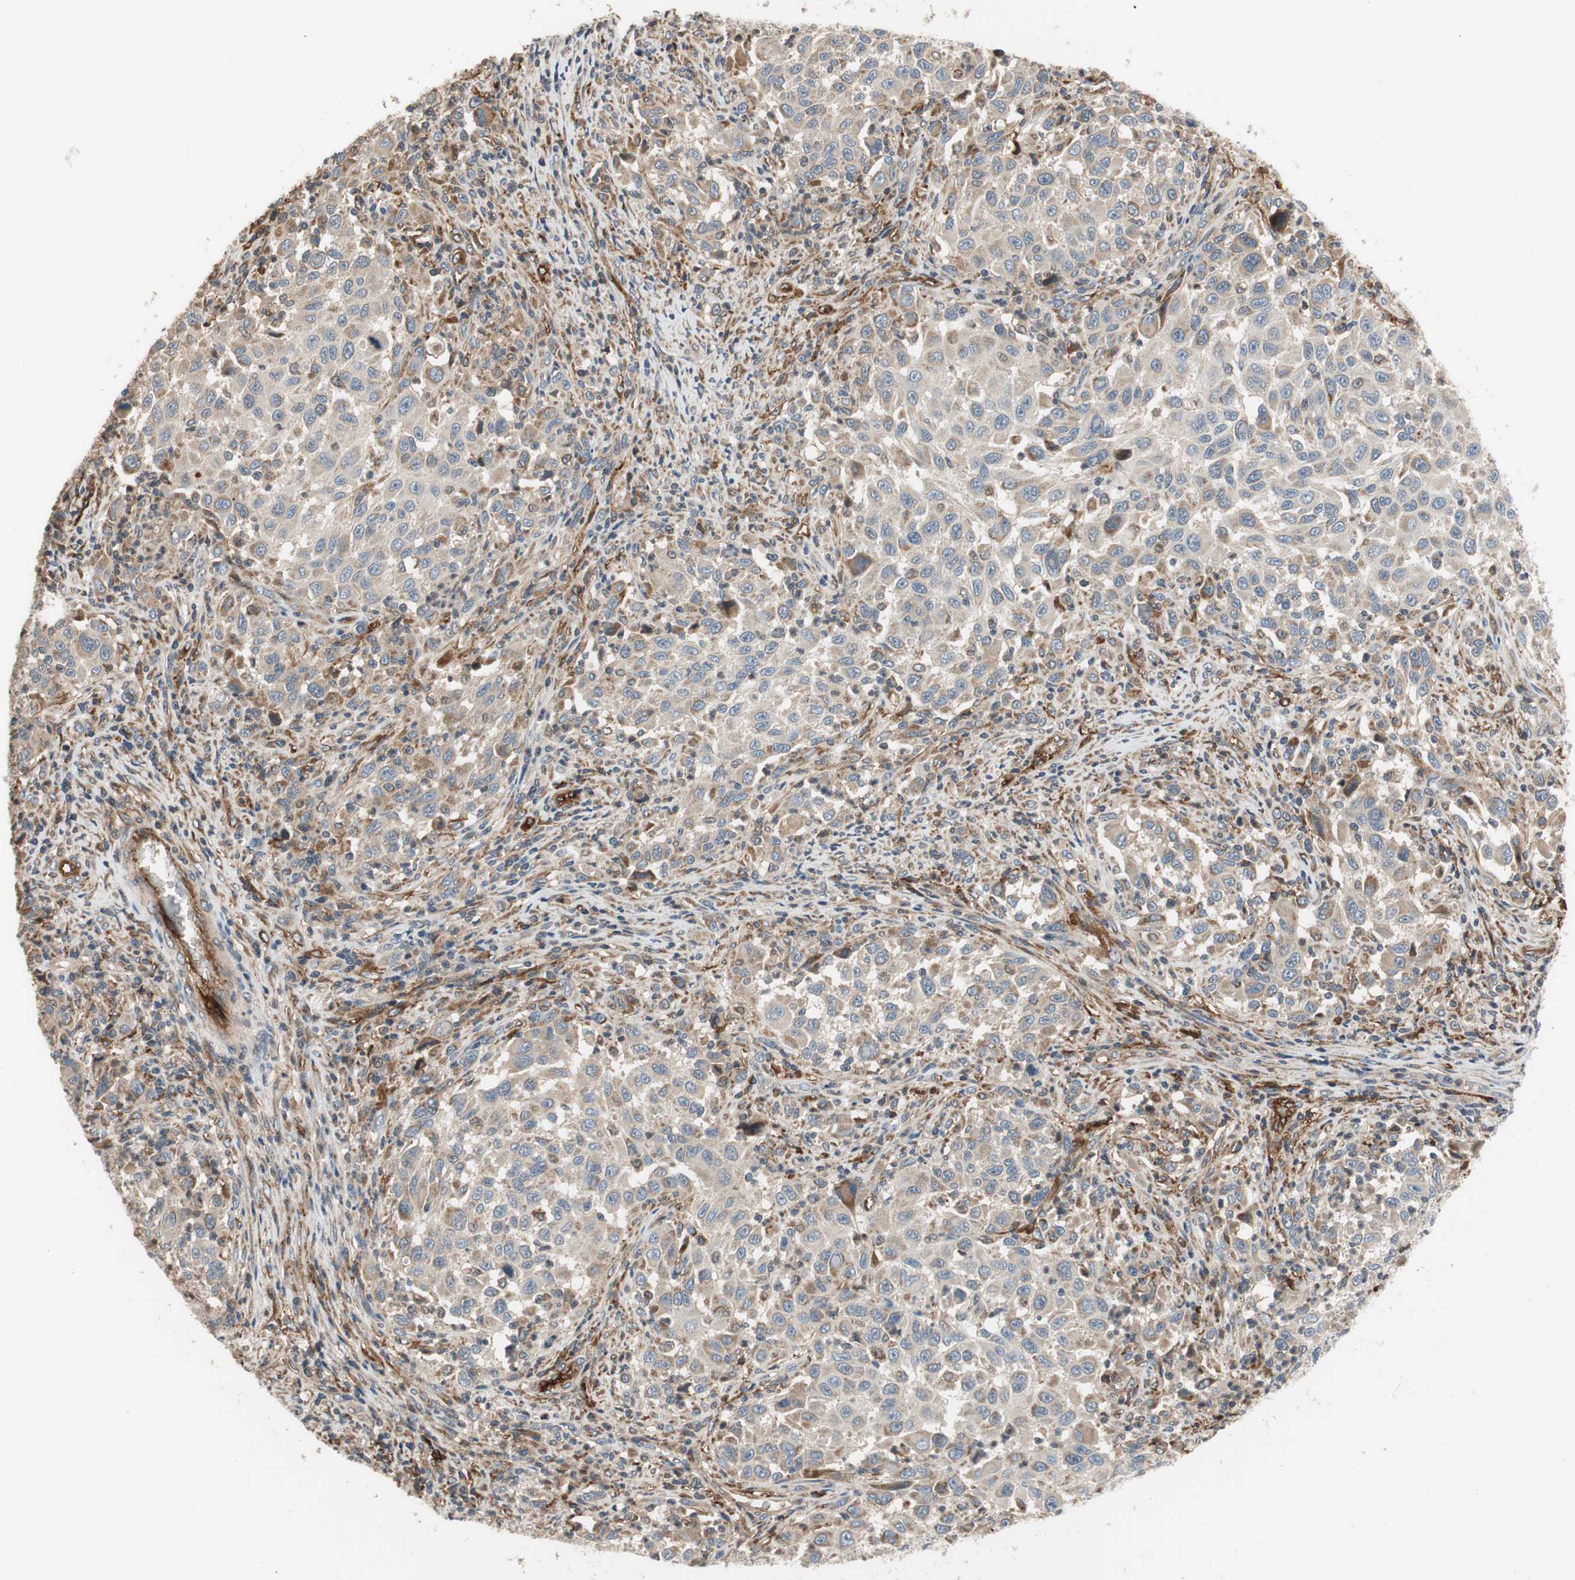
{"staining": {"intensity": "weak", "quantity": "<25%", "location": "cytoplasmic/membranous"}, "tissue": "melanoma", "cell_type": "Tumor cells", "image_type": "cancer", "snomed": [{"axis": "morphology", "description": "Malignant melanoma, Metastatic site"}, {"axis": "topography", "description": "Lymph node"}], "caption": "Malignant melanoma (metastatic site) was stained to show a protein in brown. There is no significant expression in tumor cells.", "gene": "ALPL", "patient": {"sex": "male", "age": 61}}